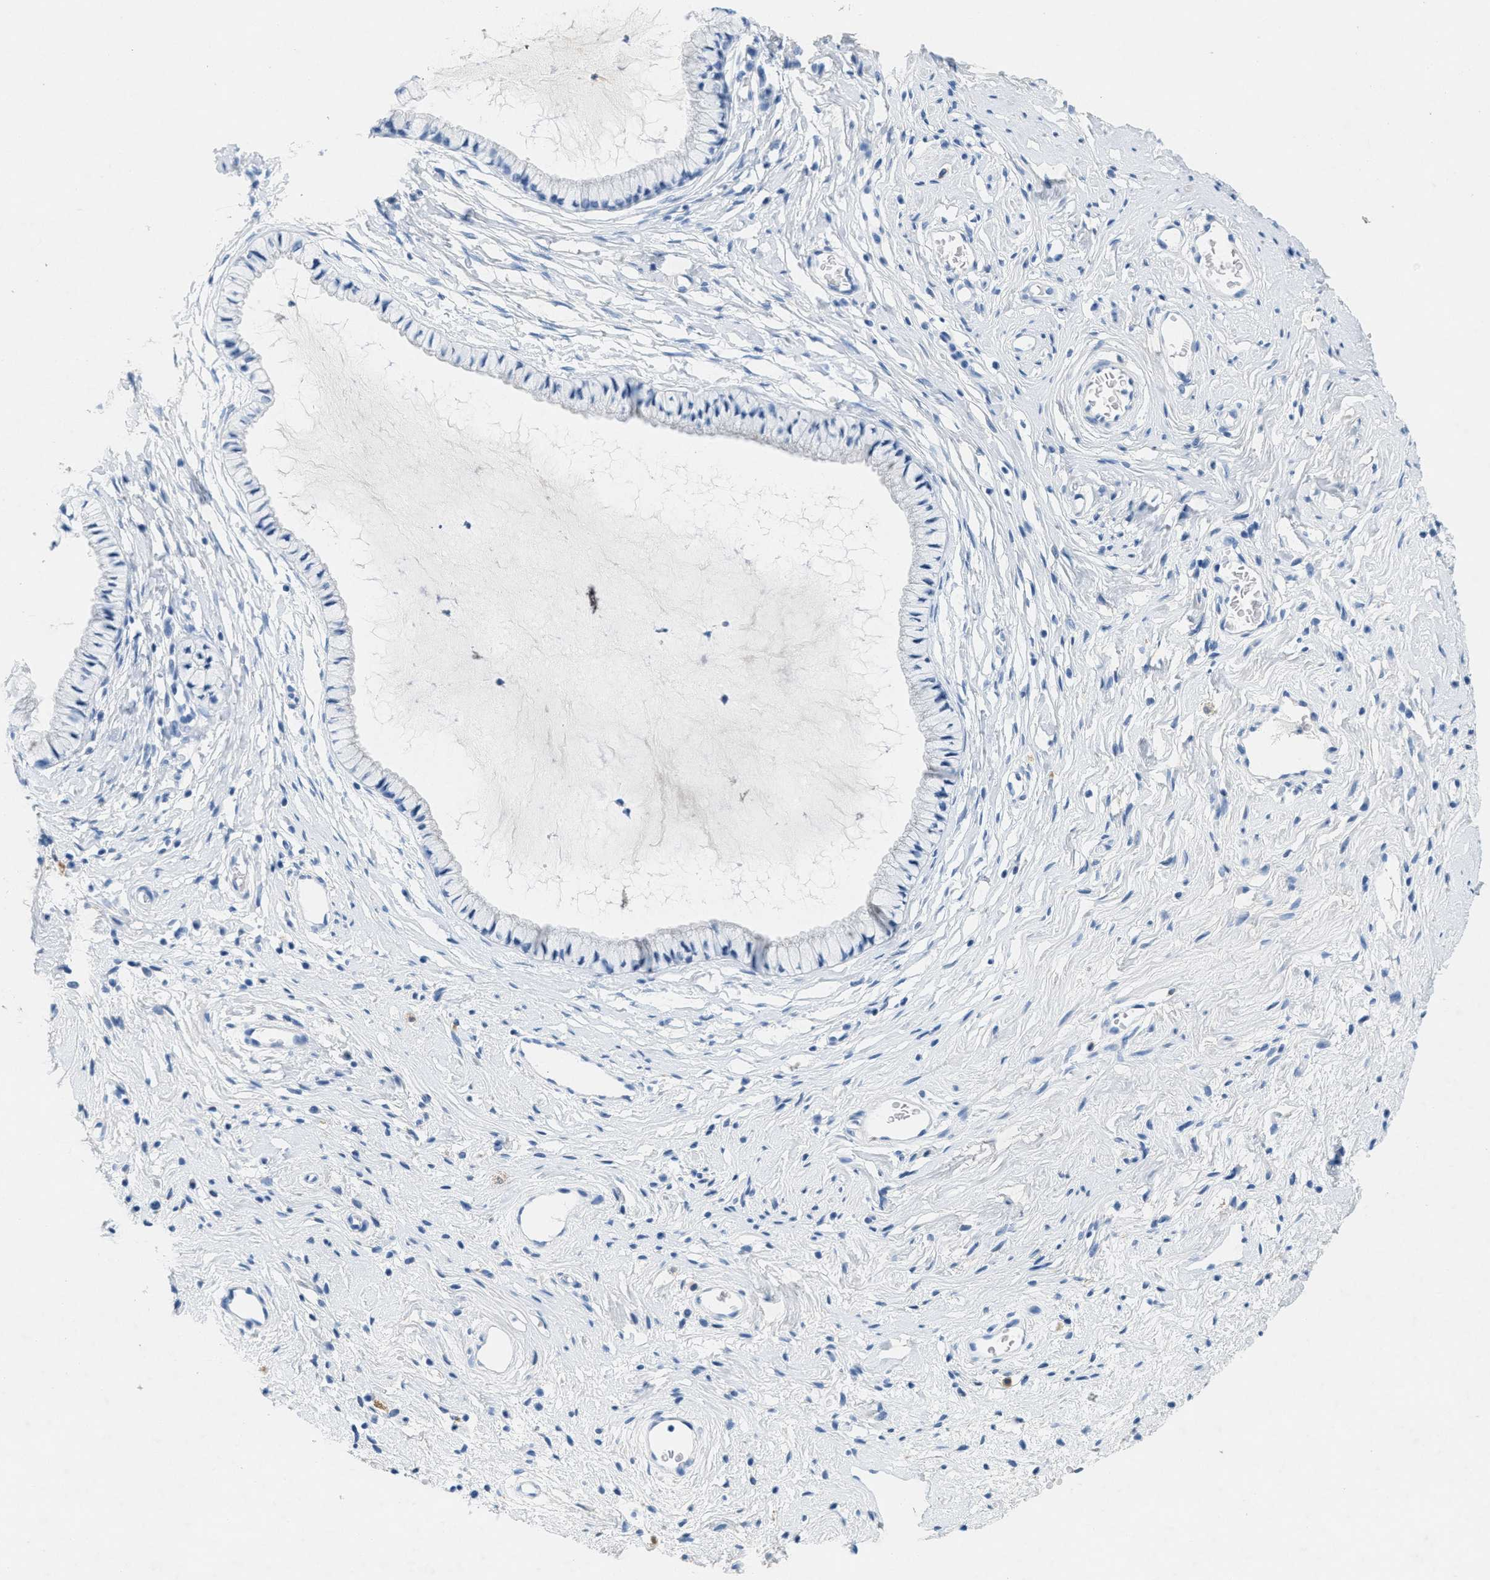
{"staining": {"intensity": "negative", "quantity": "none", "location": "none"}, "tissue": "cervix", "cell_type": "Glandular cells", "image_type": "normal", "snomed": [{"axis": "morphology", "description": "Normal tissue, NOS"}, {"axis": "topography", "description": "Cervix"}], "caption": "Protein analysis of normal cervix shows no significant positivity in glandular cells.", "gene": "GPM6A", "patient": {"sex": "female", "age": 77}}